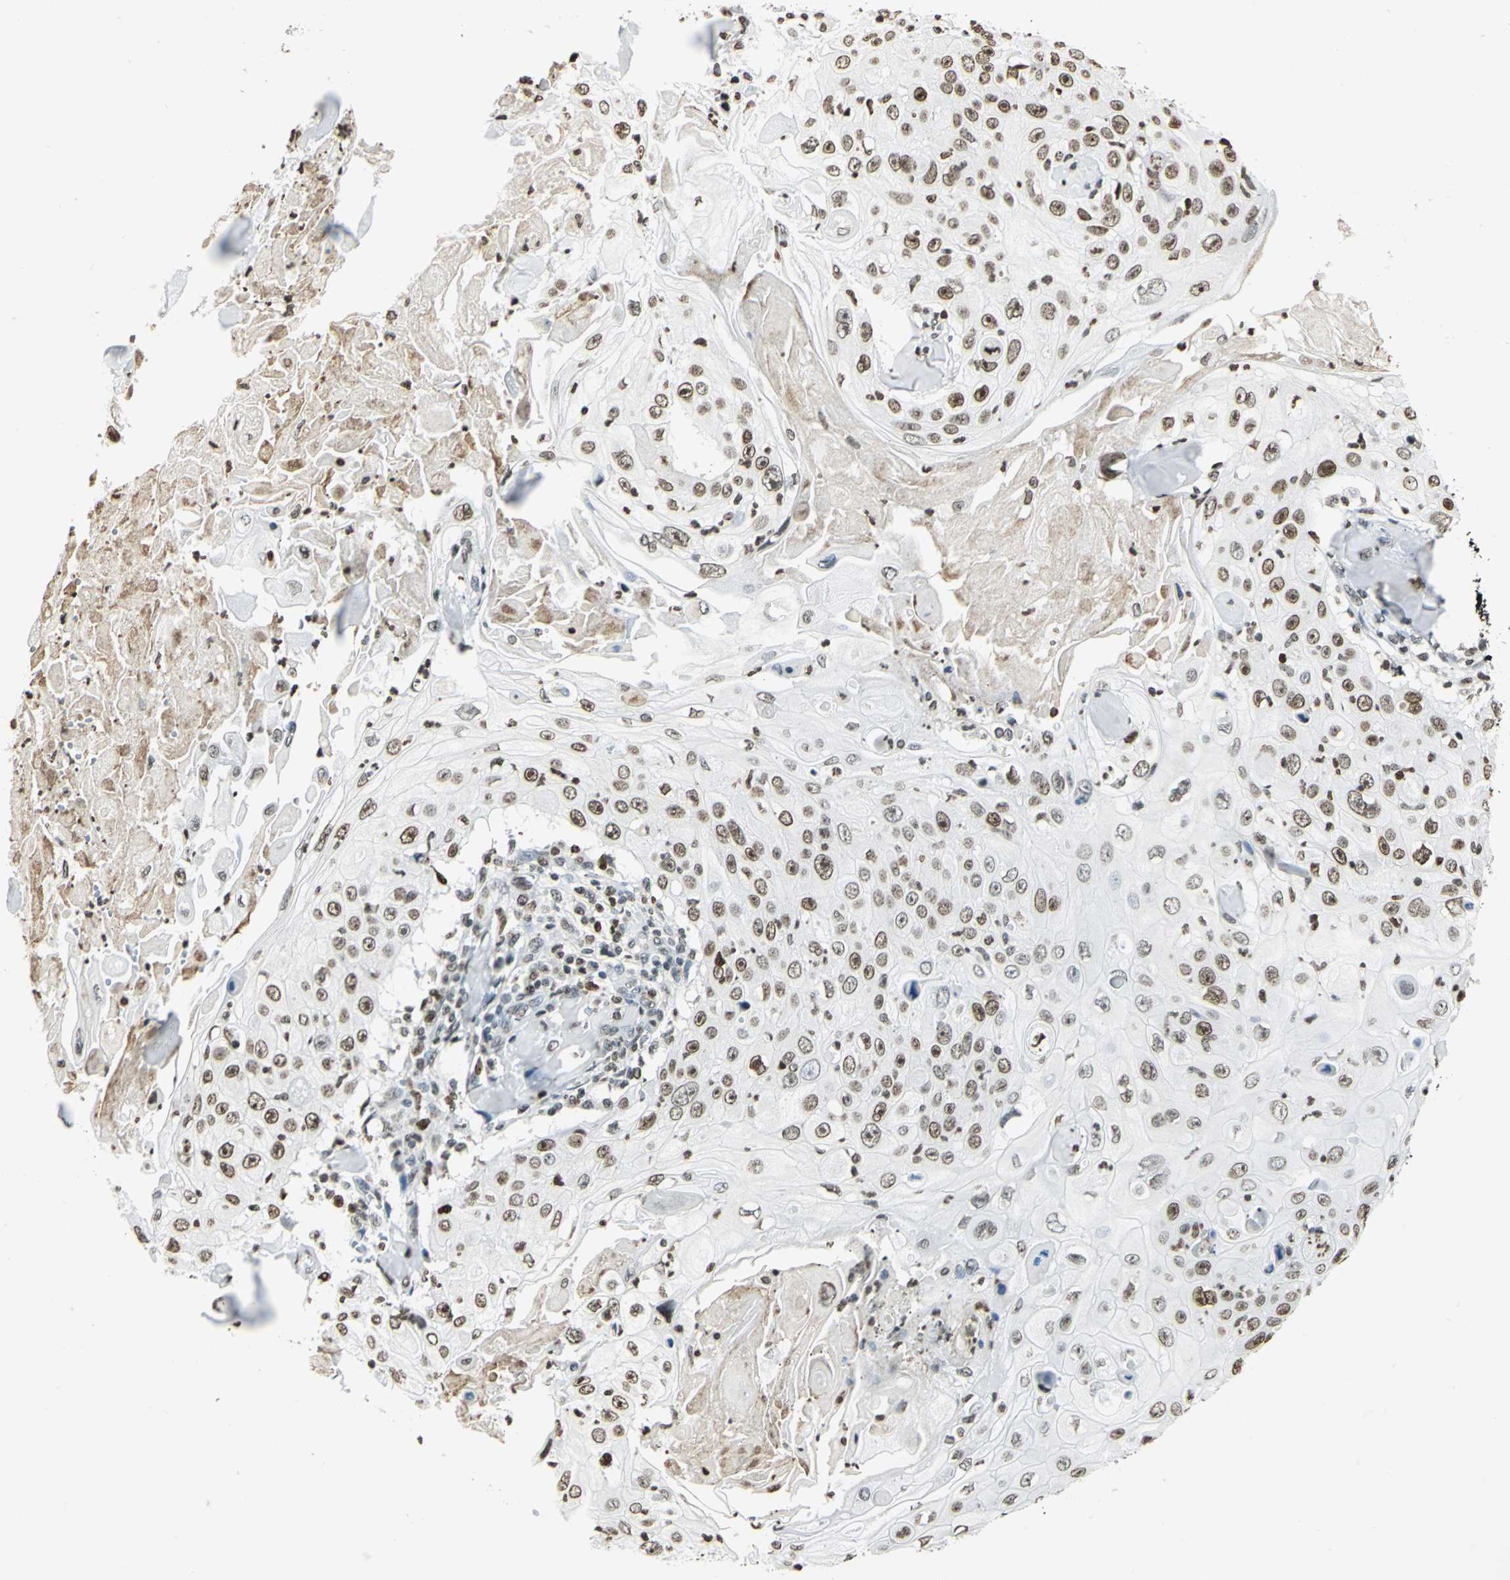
{"staining": {"intensity": "moderate", "quantity": ">75%", "location": "nuclear"}, "tissue": "skin cancer", "cell_type": "Tumor cells", "image_type": "cancer", "snomed": [{"axis": "morphology", "description": "Squamous cell carcinoma, NOS"}, {"axis": "topography", "description": "Skin"}], "caption": "Human squamous cell carcinoma (skin) stained with a protein marker displays moderate staining in tumor cells.", "gene": "MCM4", "patient": {"sex": "male", "age": 86}}